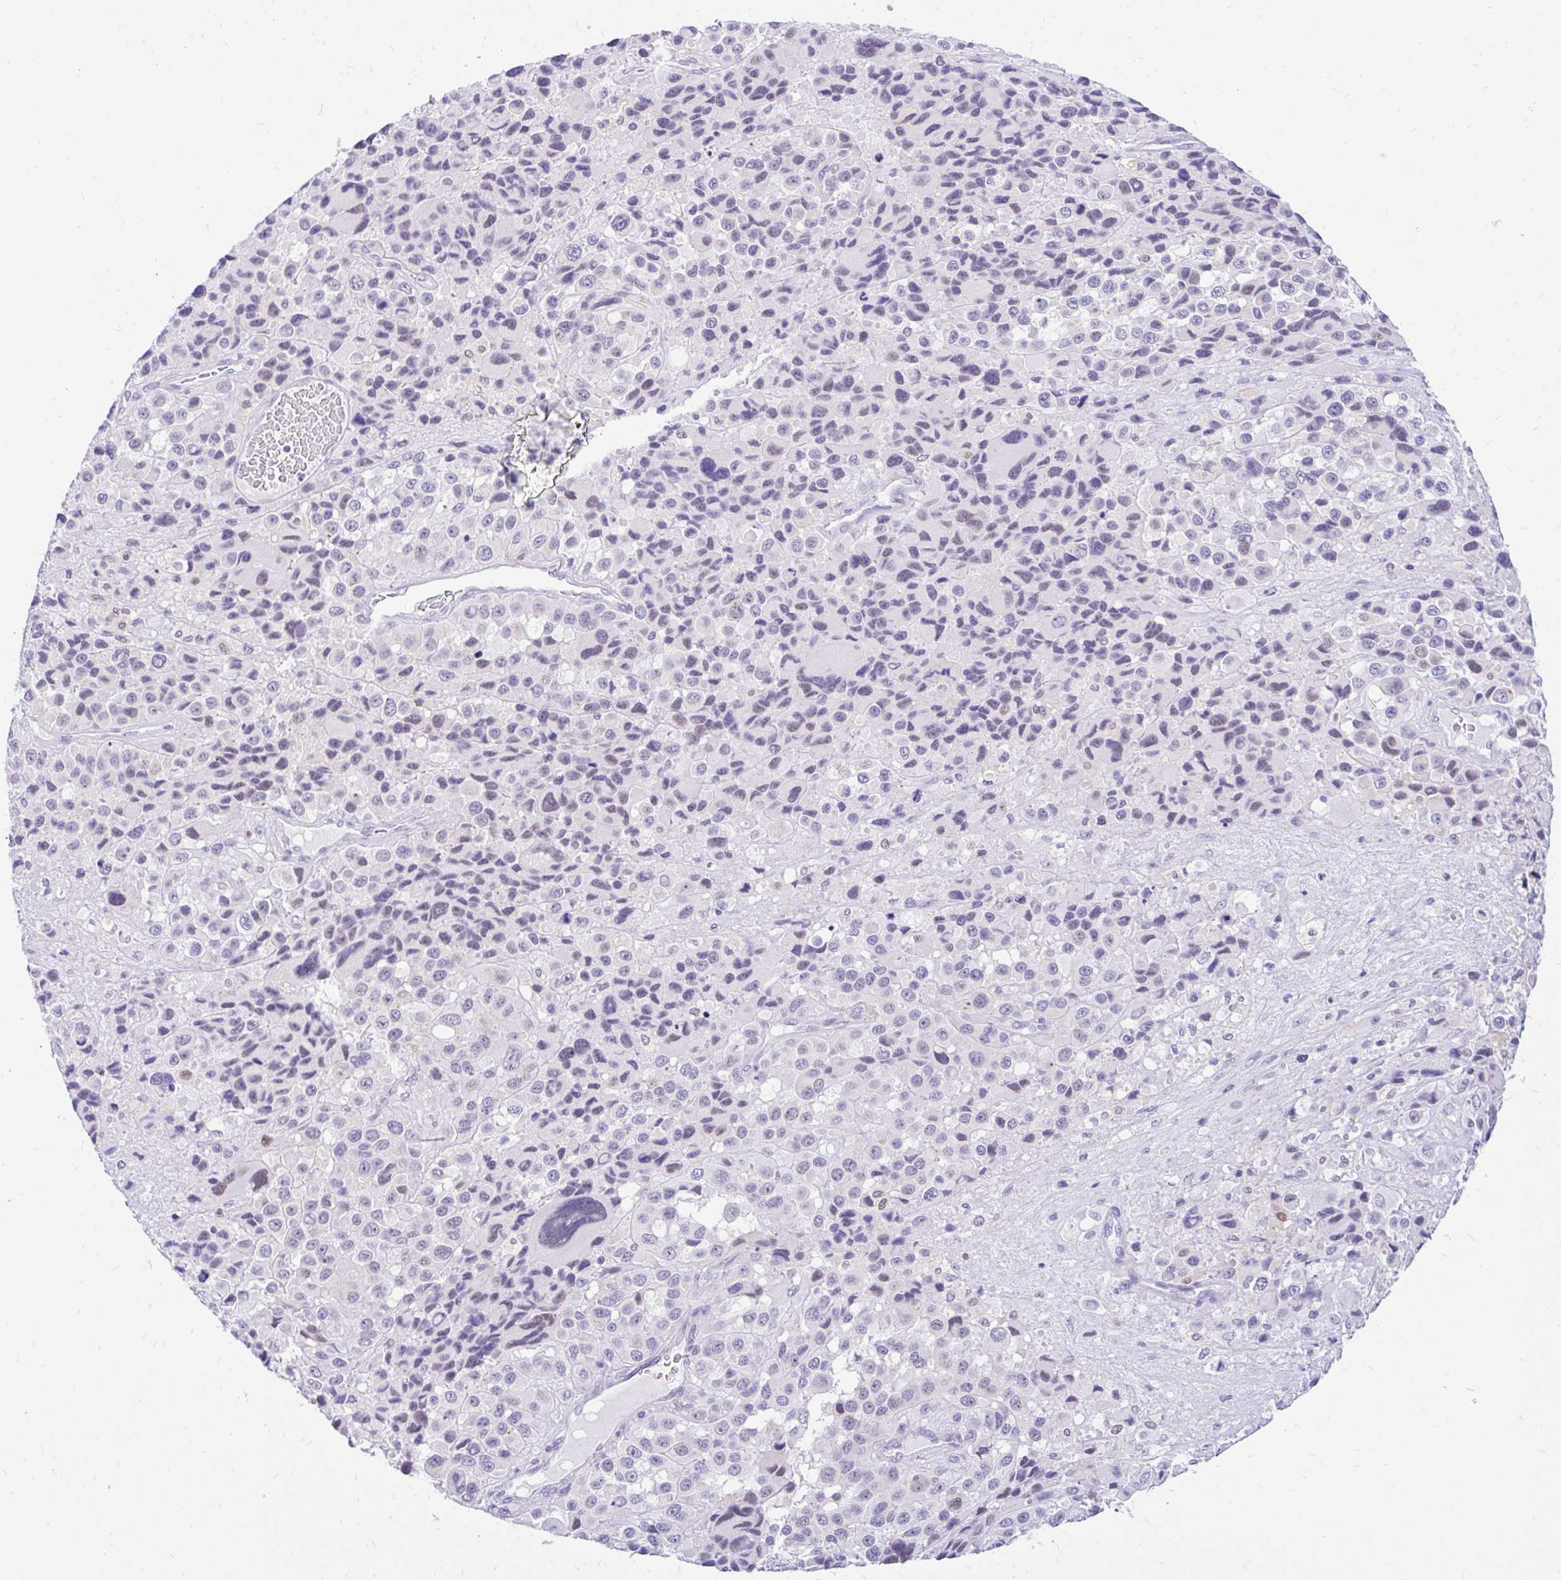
{"staining": {"intensity": "negative", "quantity": "none", "location": "none"}, "tissue": "melanoma", "cell_type": "Tumor cells", "image_type": "cancer", "snomed": [{"axis": "morphology", "description": "Malignant melanoma, Metastatic site"}, {"axis": "topography", "description": "Lymph node"}], "caption": "Protein analysis of malignant melanoma (metastatic site) reveals no significant positivity in tumor cells.", "gene": "GLB1L2", "patient": {"sex": "female", "age": 65}}